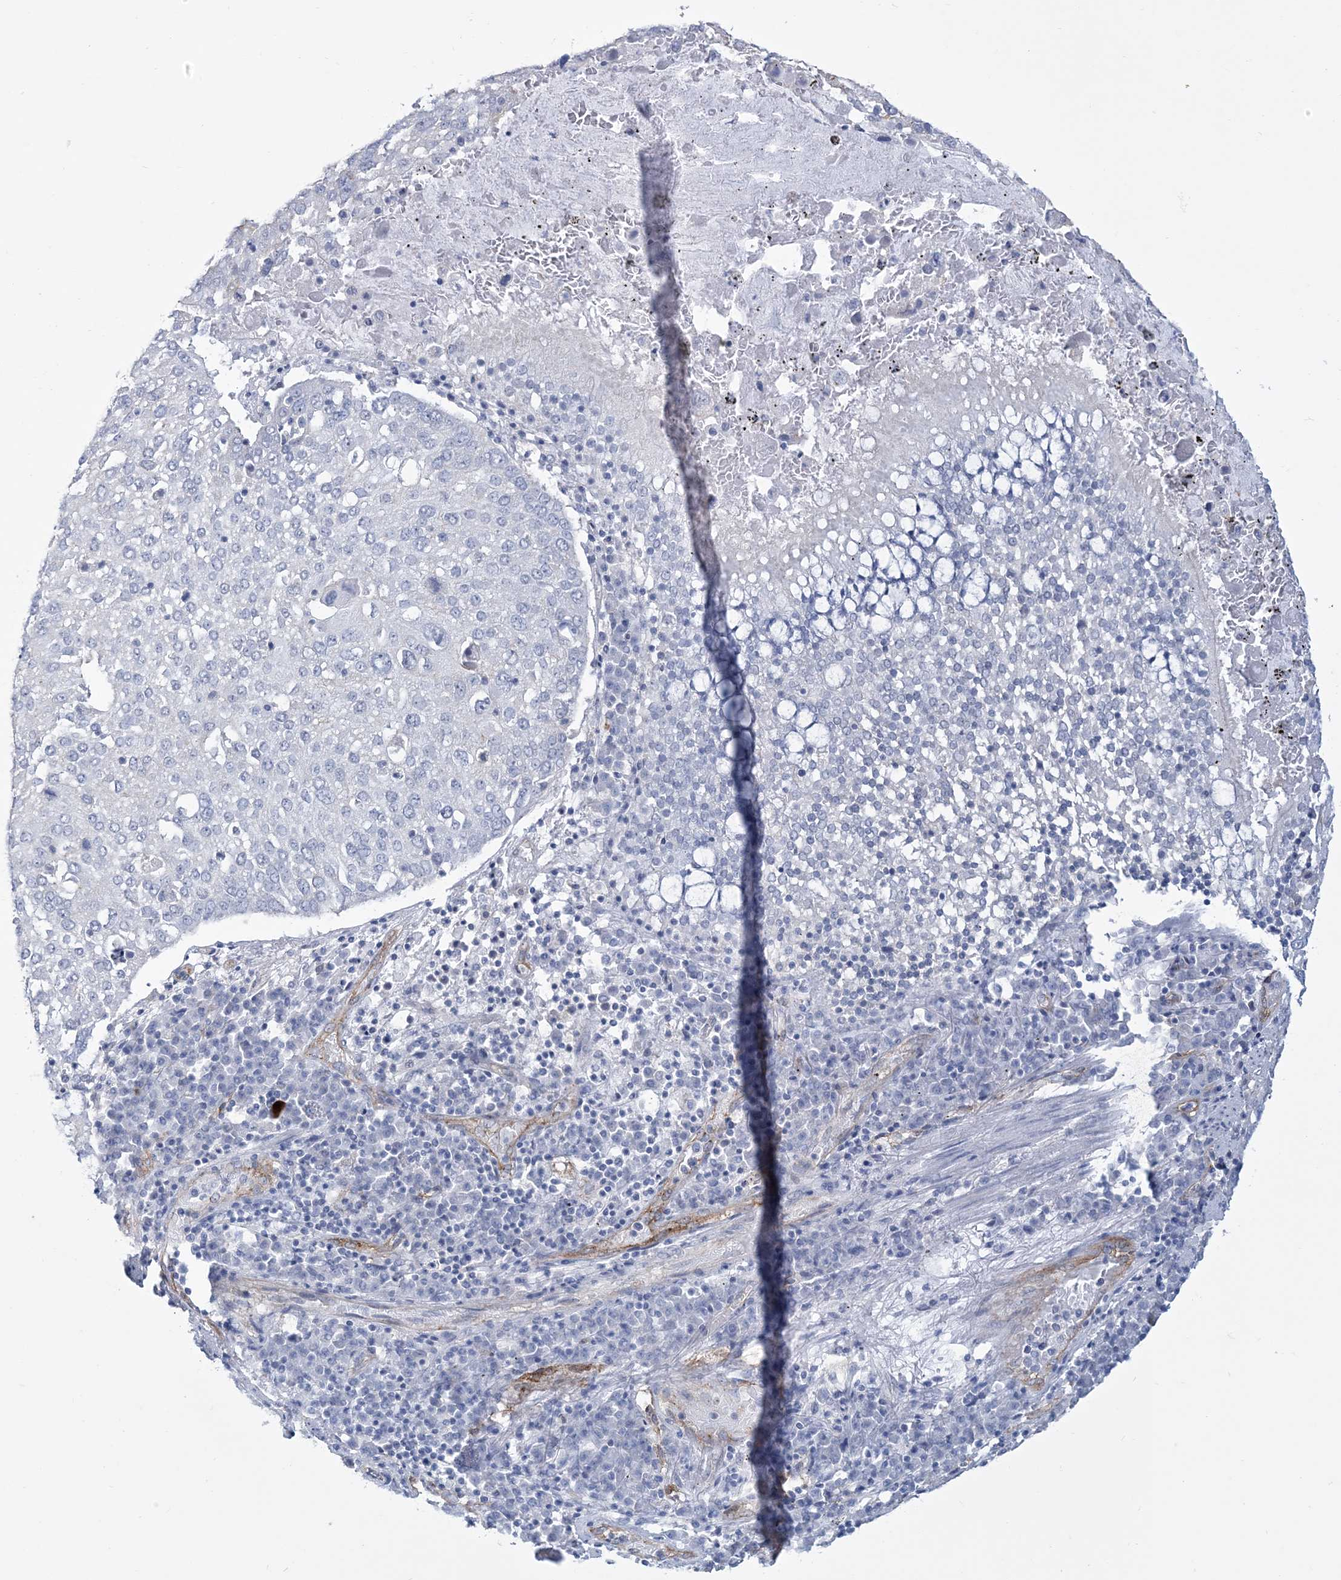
{"staining": {"intensity": "negative", "quantity": "none", "location": "none"}, "tissue": "lung cancer", "cell_type": "Tumor cells", "image_type": "cancer", "snomed": [{"axis": "morphology", "description": "Squamous cell carcinoma, NOS"}, {"axis": "topography", "description": "Lung"}], "caption": "A micrograph of human lung squamous cell carcinoma is negative for staining in tumor cells.", "gene": "RAB11FIP5", "patient": {"sex": "male", "age": 65}}